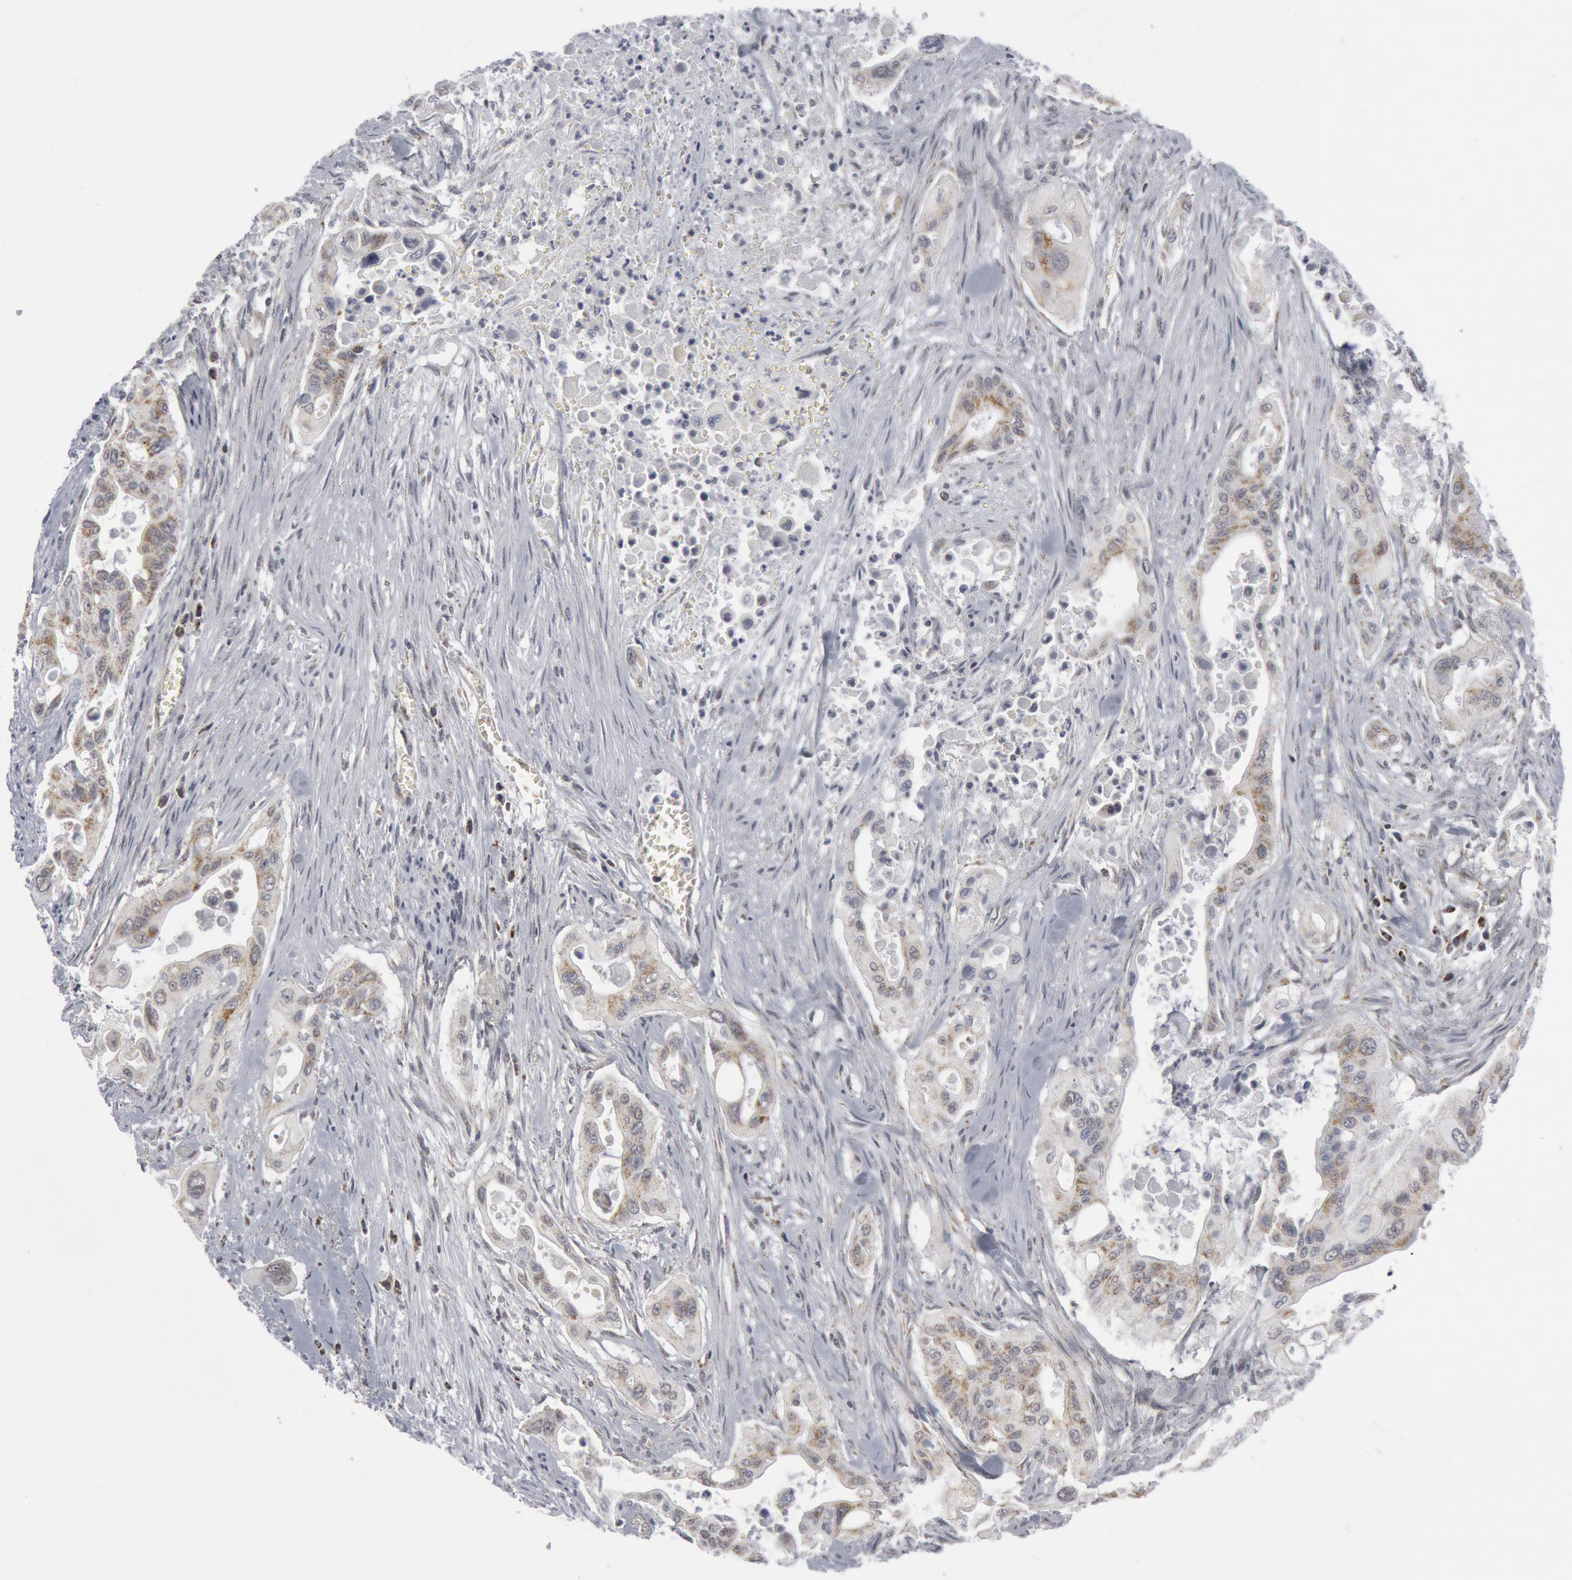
{"staining": {"intensity": "weak", "quantity": "<25%", "location": "cytoplasmic/membranous"}, "tissue": "pancreatic cancer", "cell_type": "Tumor cells", "image_type": "cancer", "snomed": [{"axis": "morphology", "description": "Adenocarcinoma, NOS"}, {"axis": "topography", "description": "Pancreas"}], "caption": "Tumor cells show no significant expression in pancreatic cancer.", "gene": "CASP9", "patient": {"sex": "male", "age": 77}}